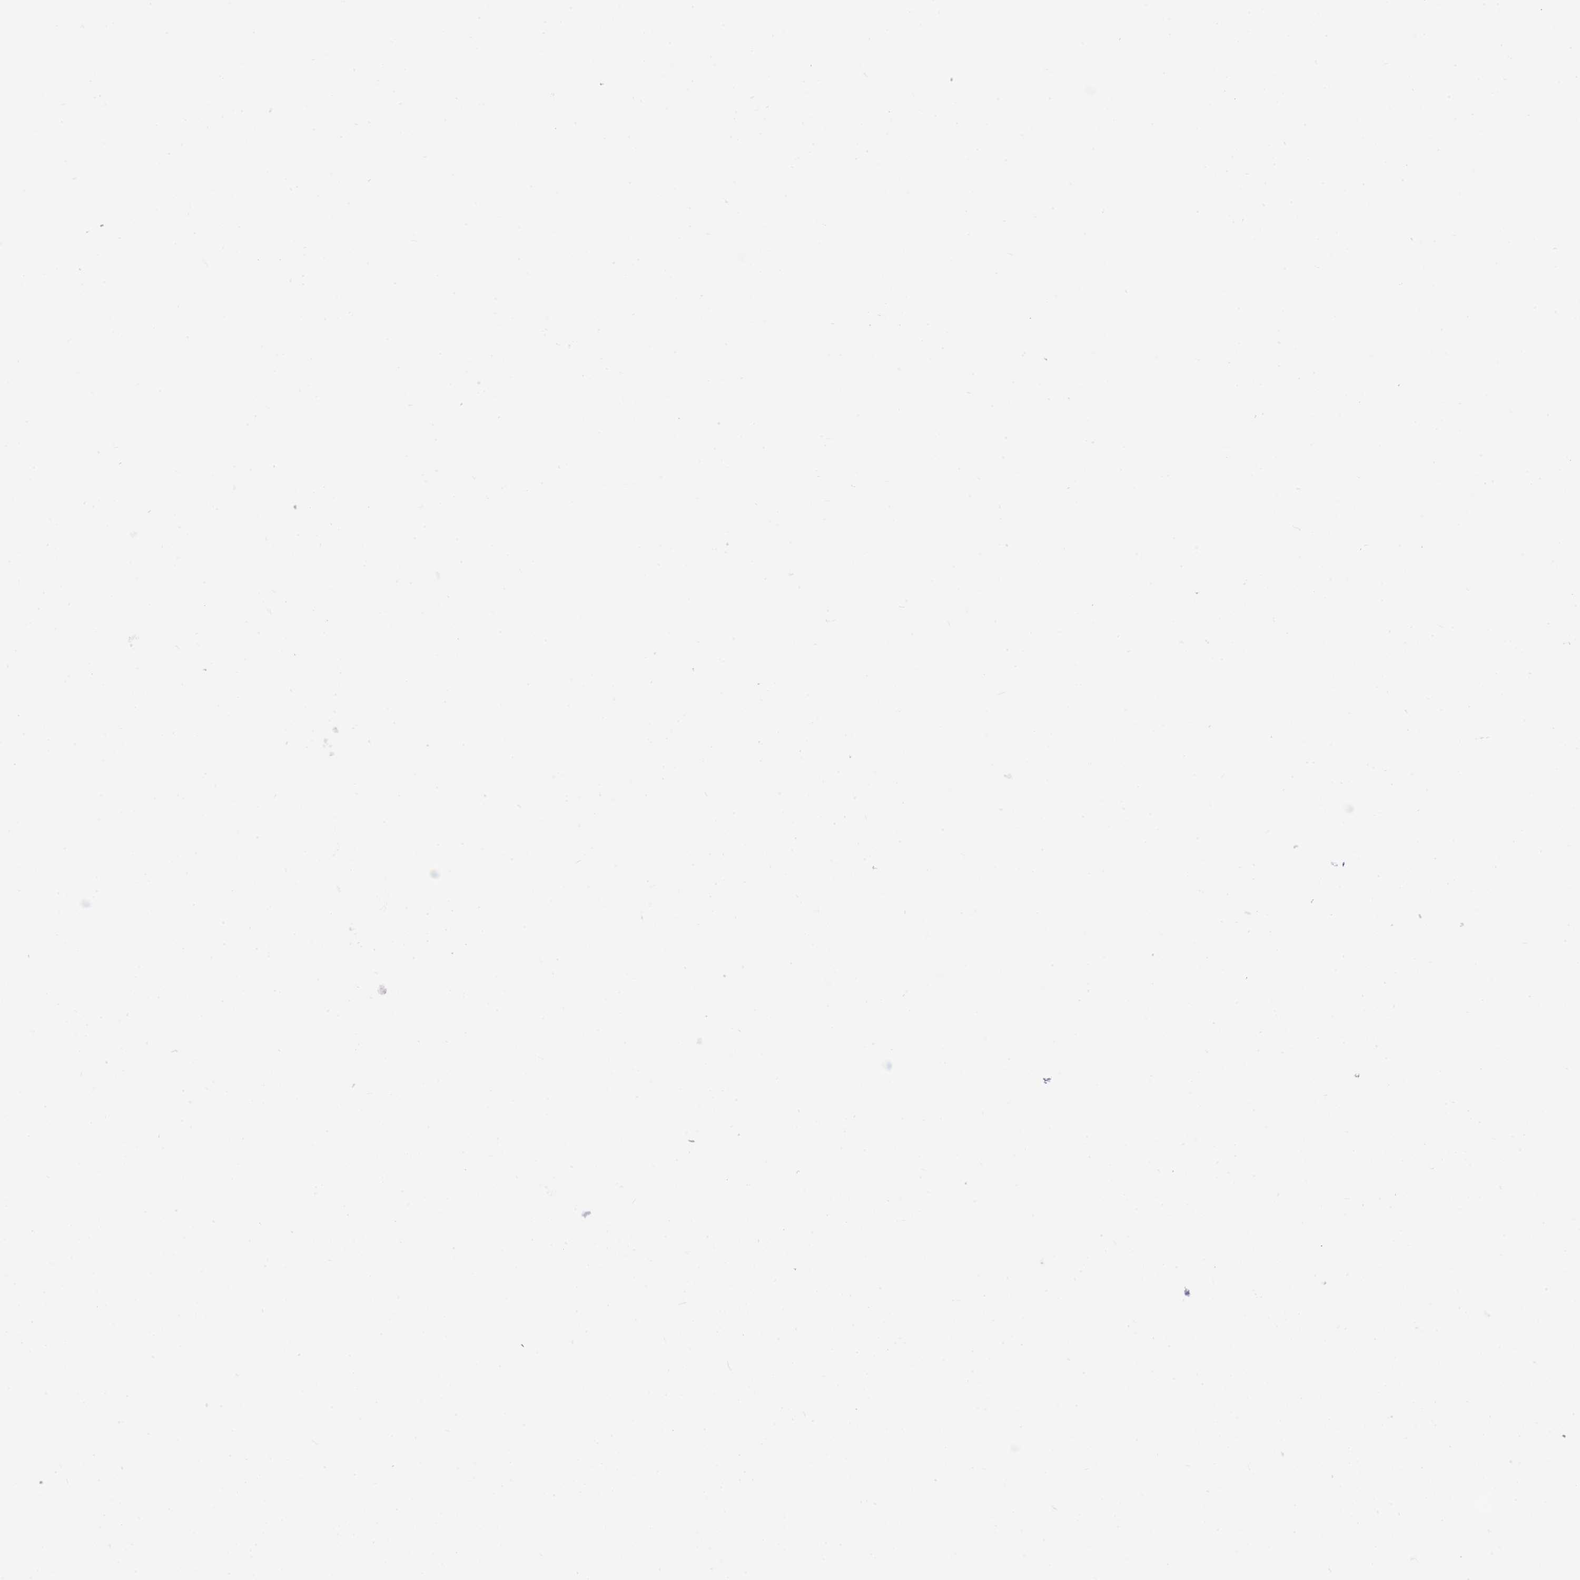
{"staining": {"intensity": "moderate", "quantity": "<25%", "location": "cytoplasmic/membranous"}, "tissue": "oral mucosa", "cell_type": "Squamous epithelial cells", "image_type": "normal", "snomed": [{"axis": "morphology", "description": "Normal tissue, NOS"}, {"axis": "topography", "description": "Oral tissue"}], "caption": "Oral mucosa stained for a protein (brown) shows moderate cytoplasmic/membranous positive positivity in approximately <25% of squamous epithelial cells.", "gene": "PFDN6", "patient": {"sex": "male", "age": 46}}